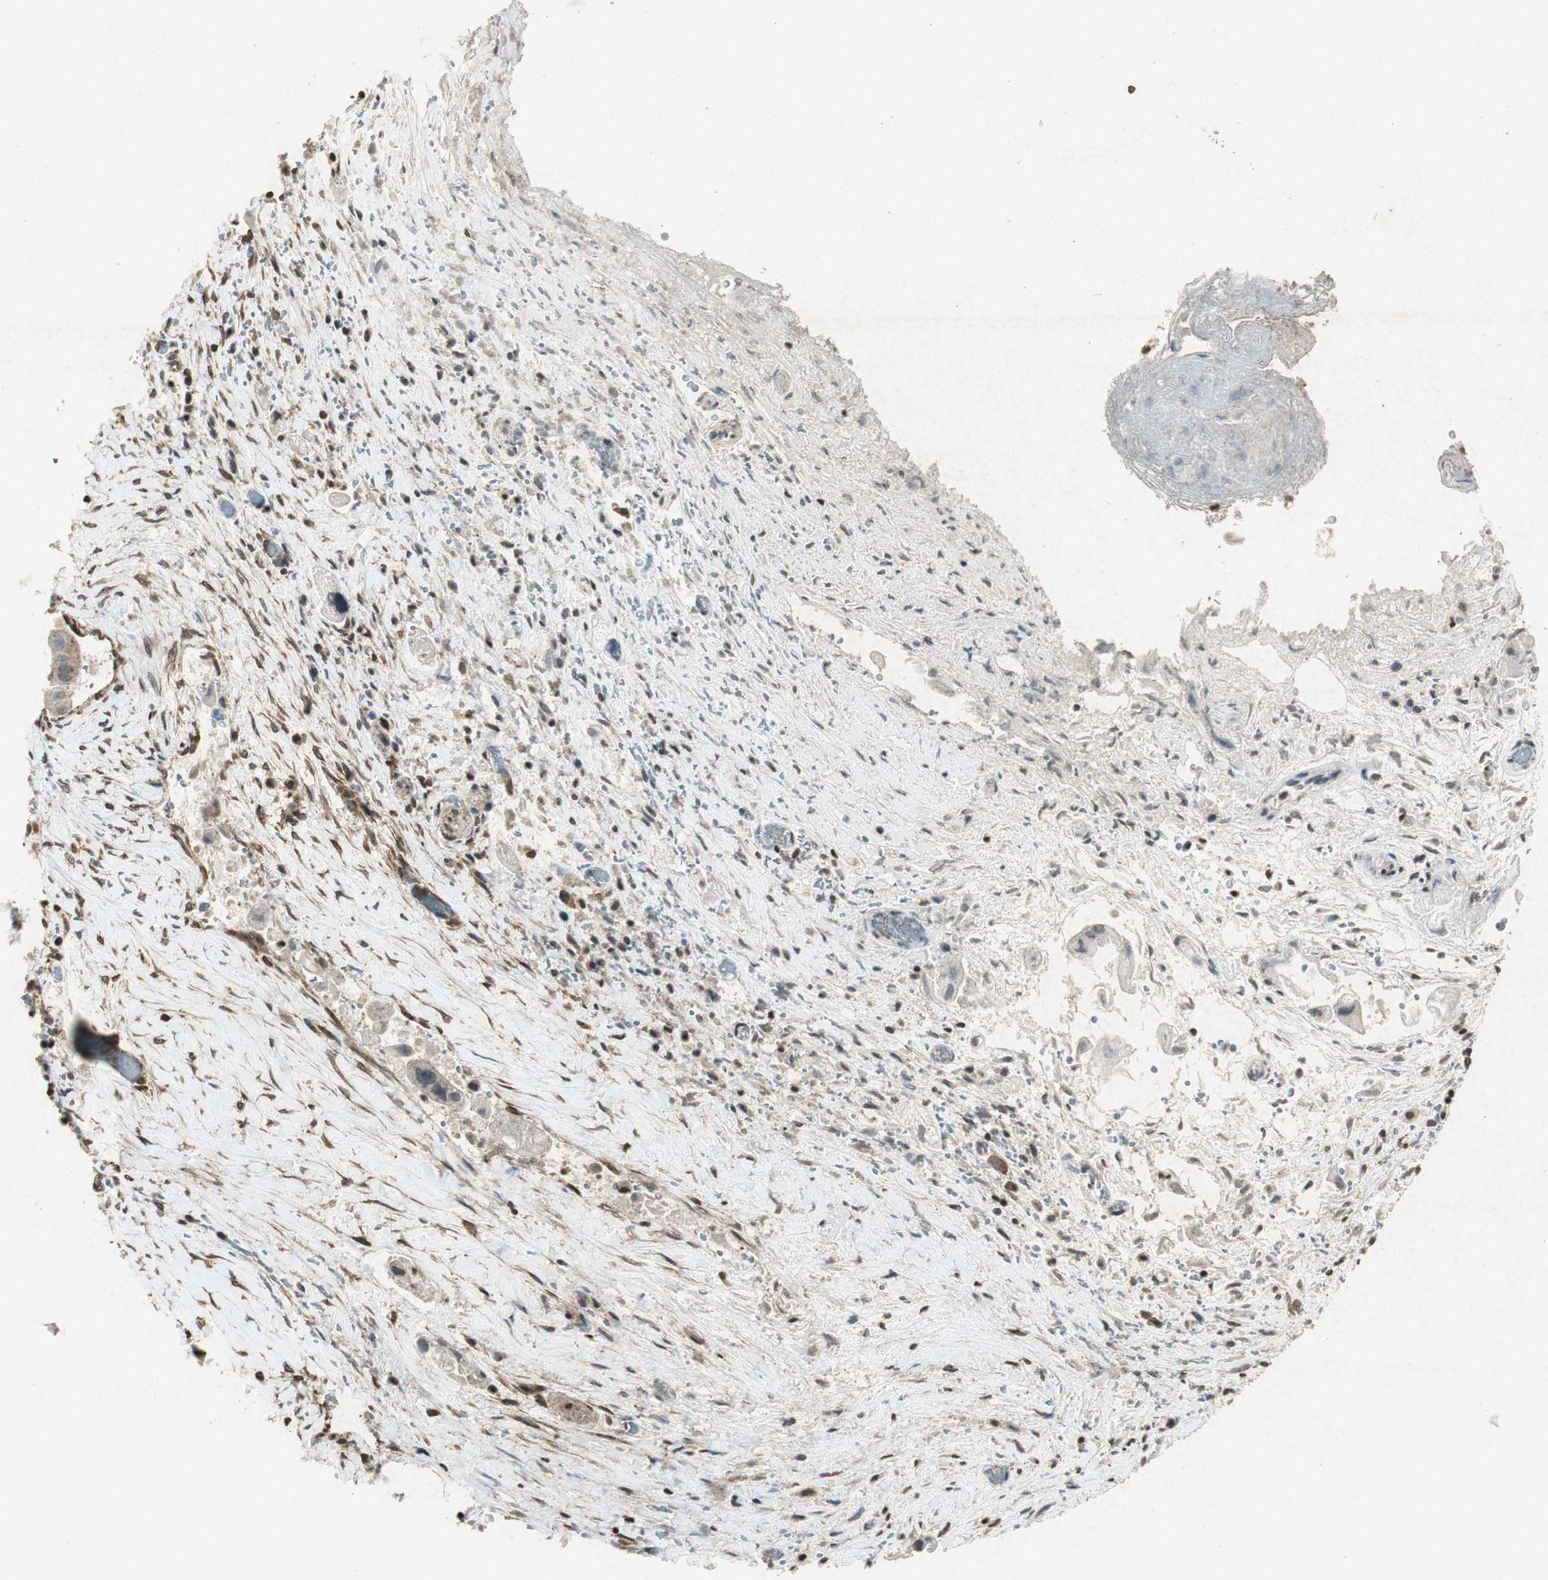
{"staining": {"intensity": "negative", "quantity": "none", "location": "none"}, "tissue": "liver cancer", "cell_type": "Tumor cells", "image_type": "cancer", "snomed": [{"axis": "morphology", "description": "Normal tissue, NOS"}, {"axis": "morphology", "description": "Cholangiocarcinoma"}, {"axis": "topography", "description": "Liver"}, {"axis": "topography", "description": "Peripheral nerve tissue"}], "caption": "Immunohistochemistry (IHC) of human cholangiocarcinoma (liver) shows no positivity in tumor cells.", "gene": "PRKG1", "patient": {"sex": "male", "age": 50}}